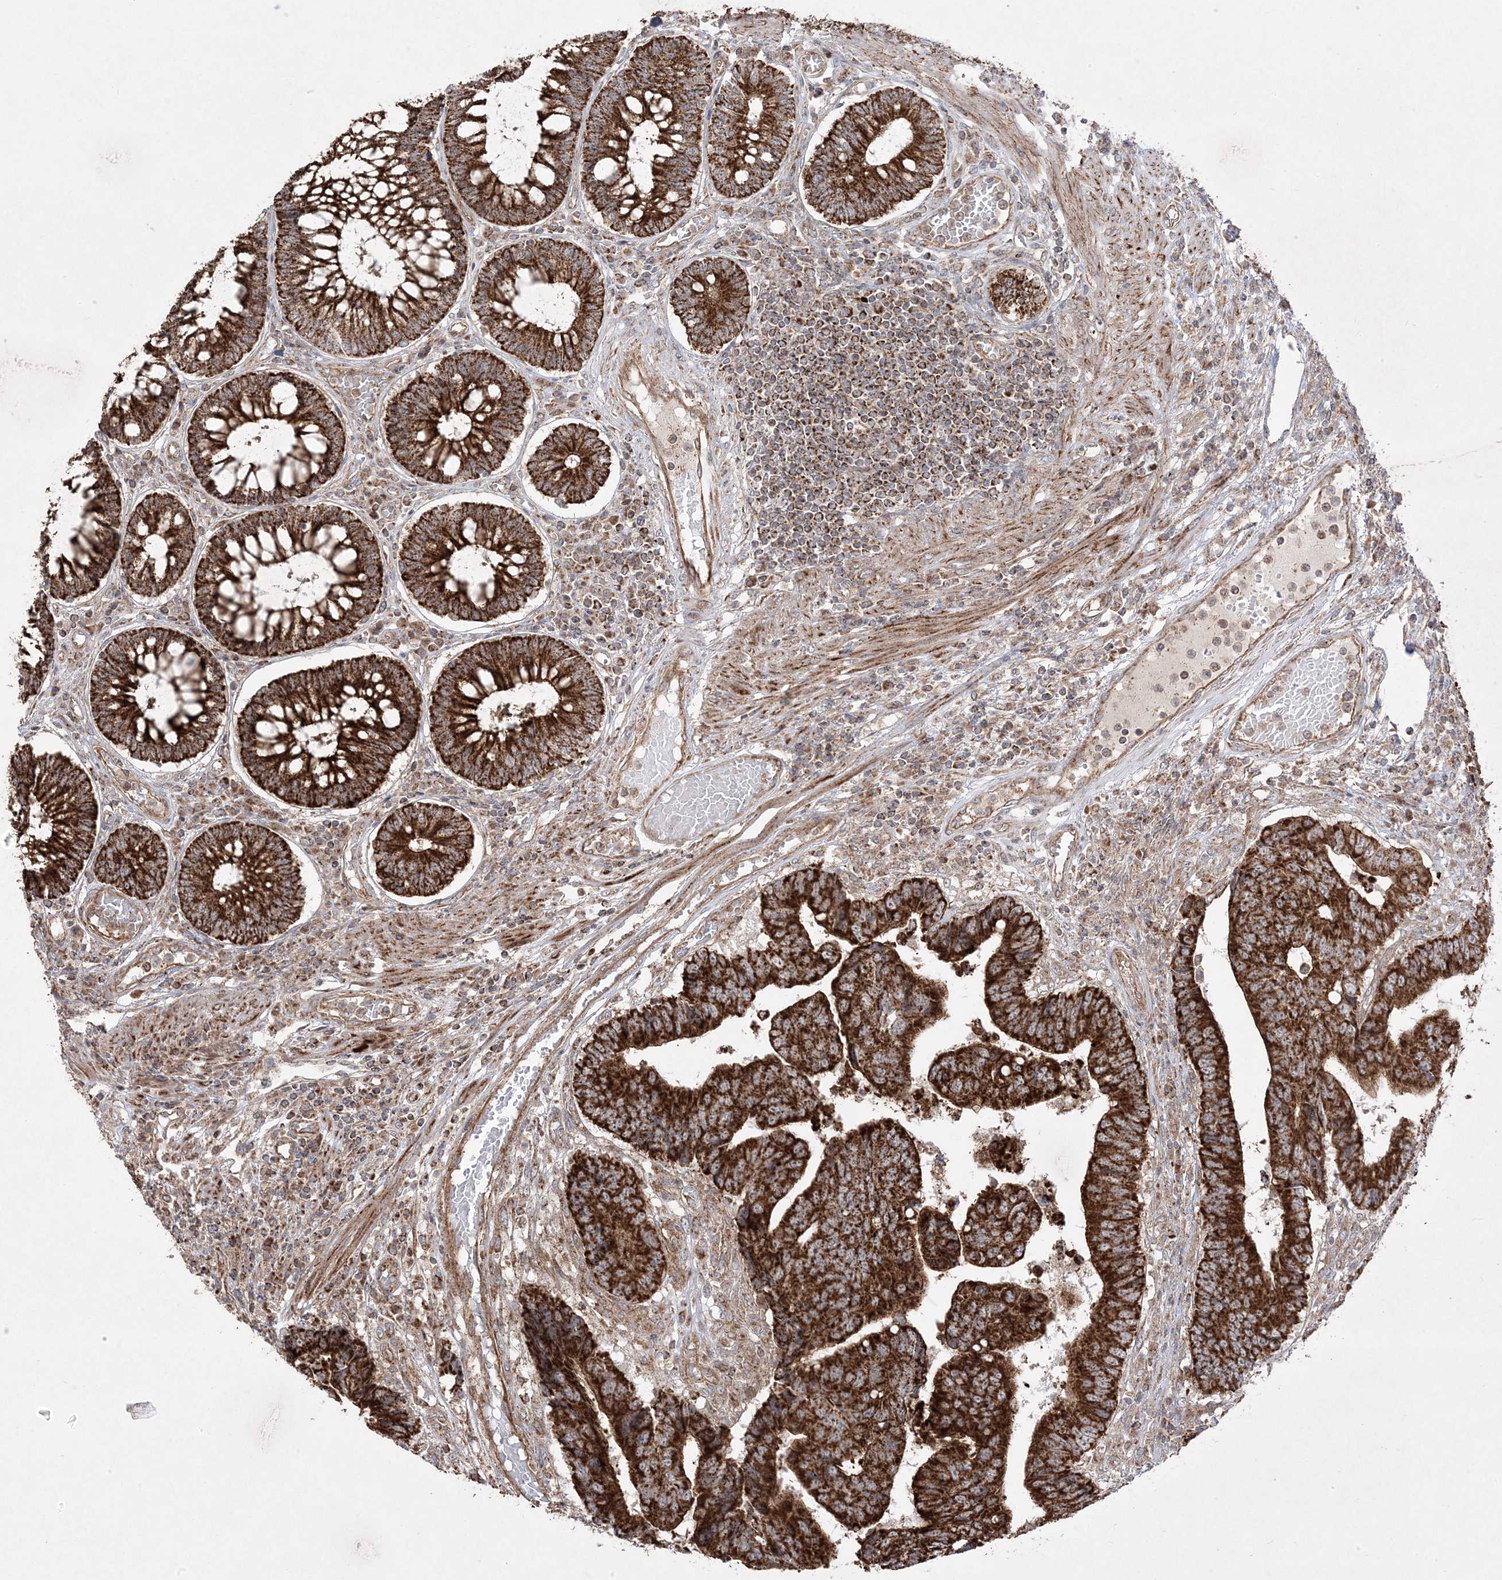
{"staining": {"intensity": "strong", "quantity": ">75%", "location": "cytoplasmic/membranous"}, "tissue": "colorectal cancer", "cell_type": "Tumor cells", "image_type": "cancer", "snomed": [{"axis": "morphology", "description": "Adenocarcinoma, NOS"}, {"axis": "topography", "description": "Rectum"}], "caption": "Protein expression analysis of human colorectal adenocarcinoma reveals strong cytoplasmic/membranous staining in about >75% of tumor cells.", "gene": "CLUAP1", "patient": {"sex": "male", "age": 84}}